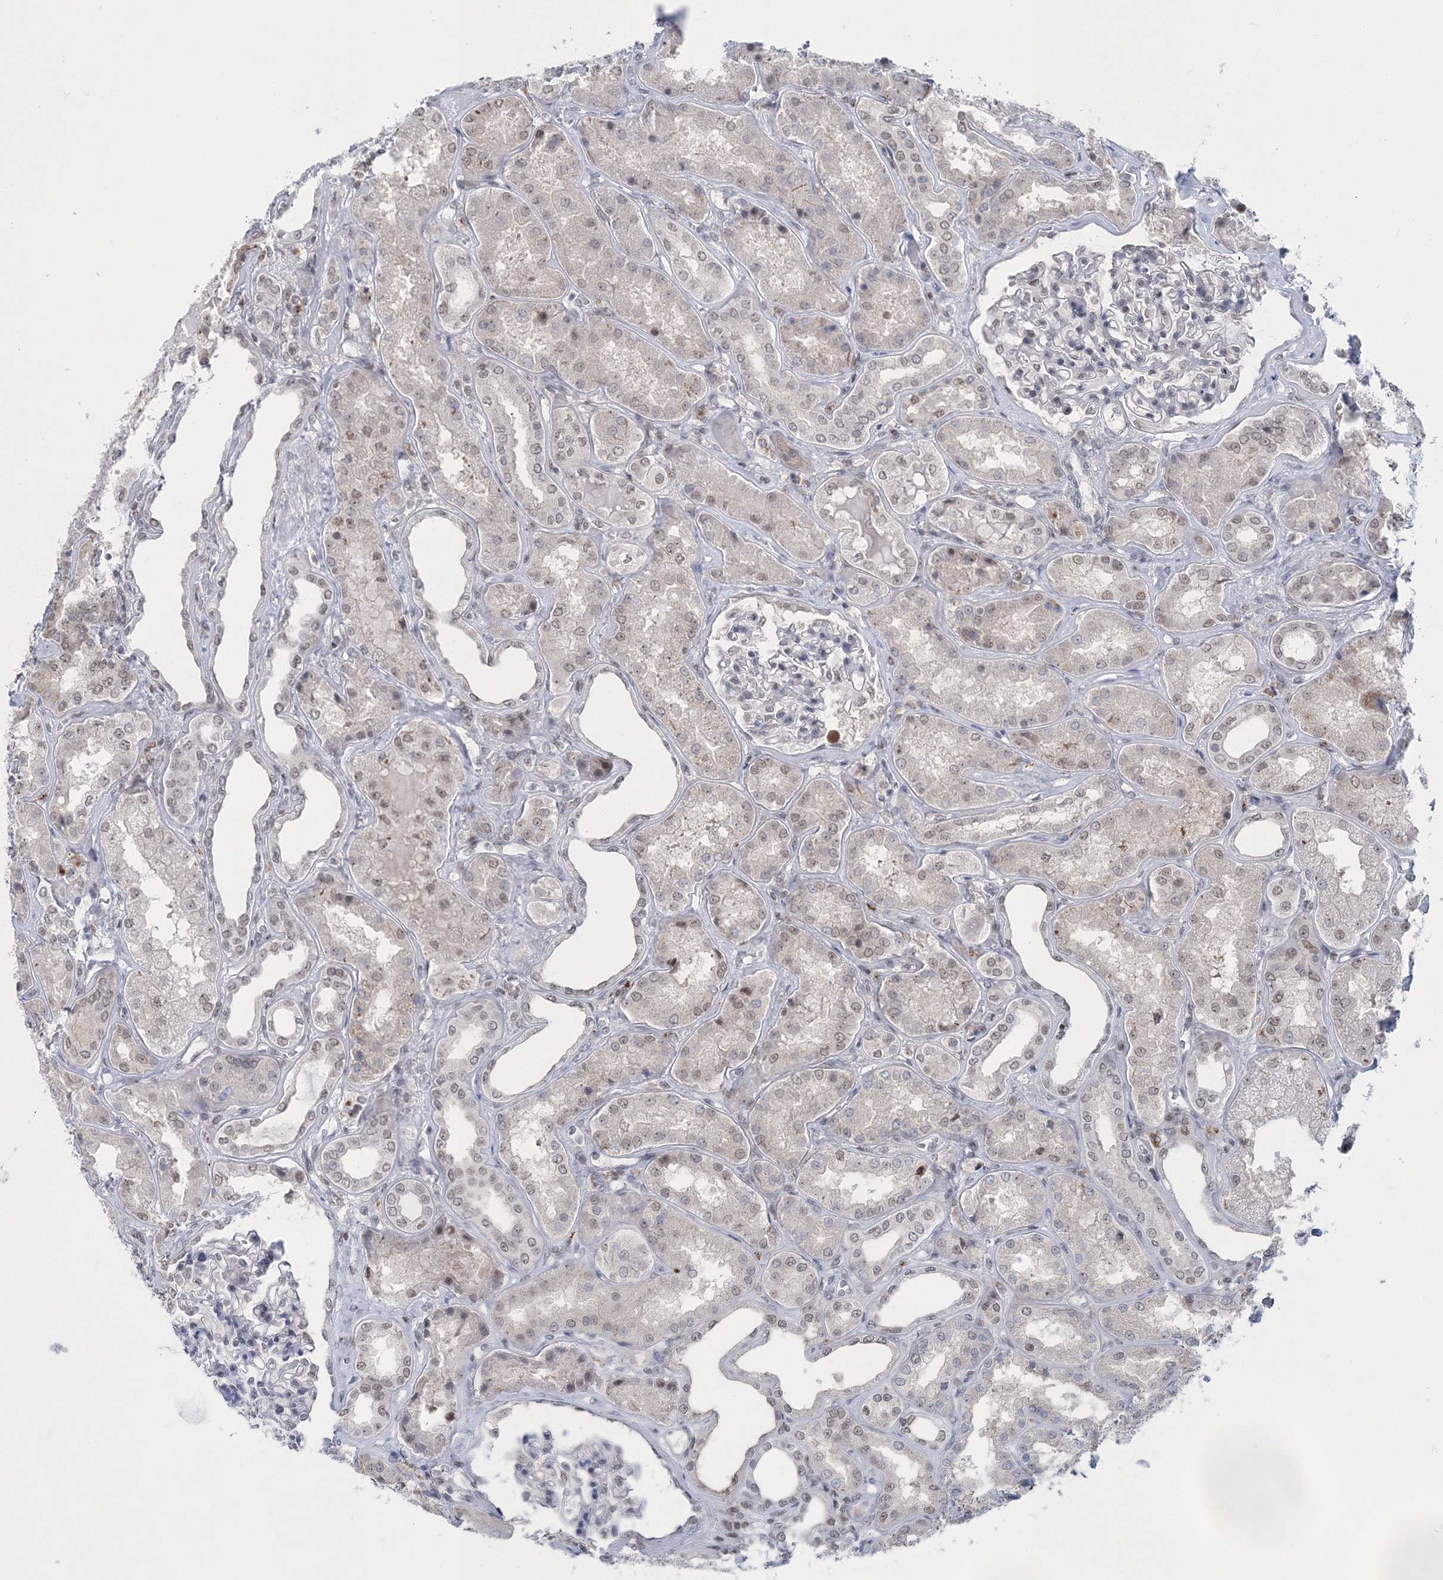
{"staining": {"intensity": "weak", "quantity": "25%-75%", "location": "nuclear"}, "tissue": "kidney", "cell_type": "Cells in glomeruli", "image_type": "normal", "snomed": [{"axis": "morphology", "description": "Normal tissue, NOS"}, {"axis": "topography", "description": "Kidney"}], "caption": "Immunohistochemical staining of normal kidney exhibits low levels of weak nuclear positivity in approximately 25%-75% of cells in glomeruli. (Brightfield microscopy of DAB IHC at high magnification).", "gene": "PDS5A", "patient": {"sex": "female", "age": 56}}